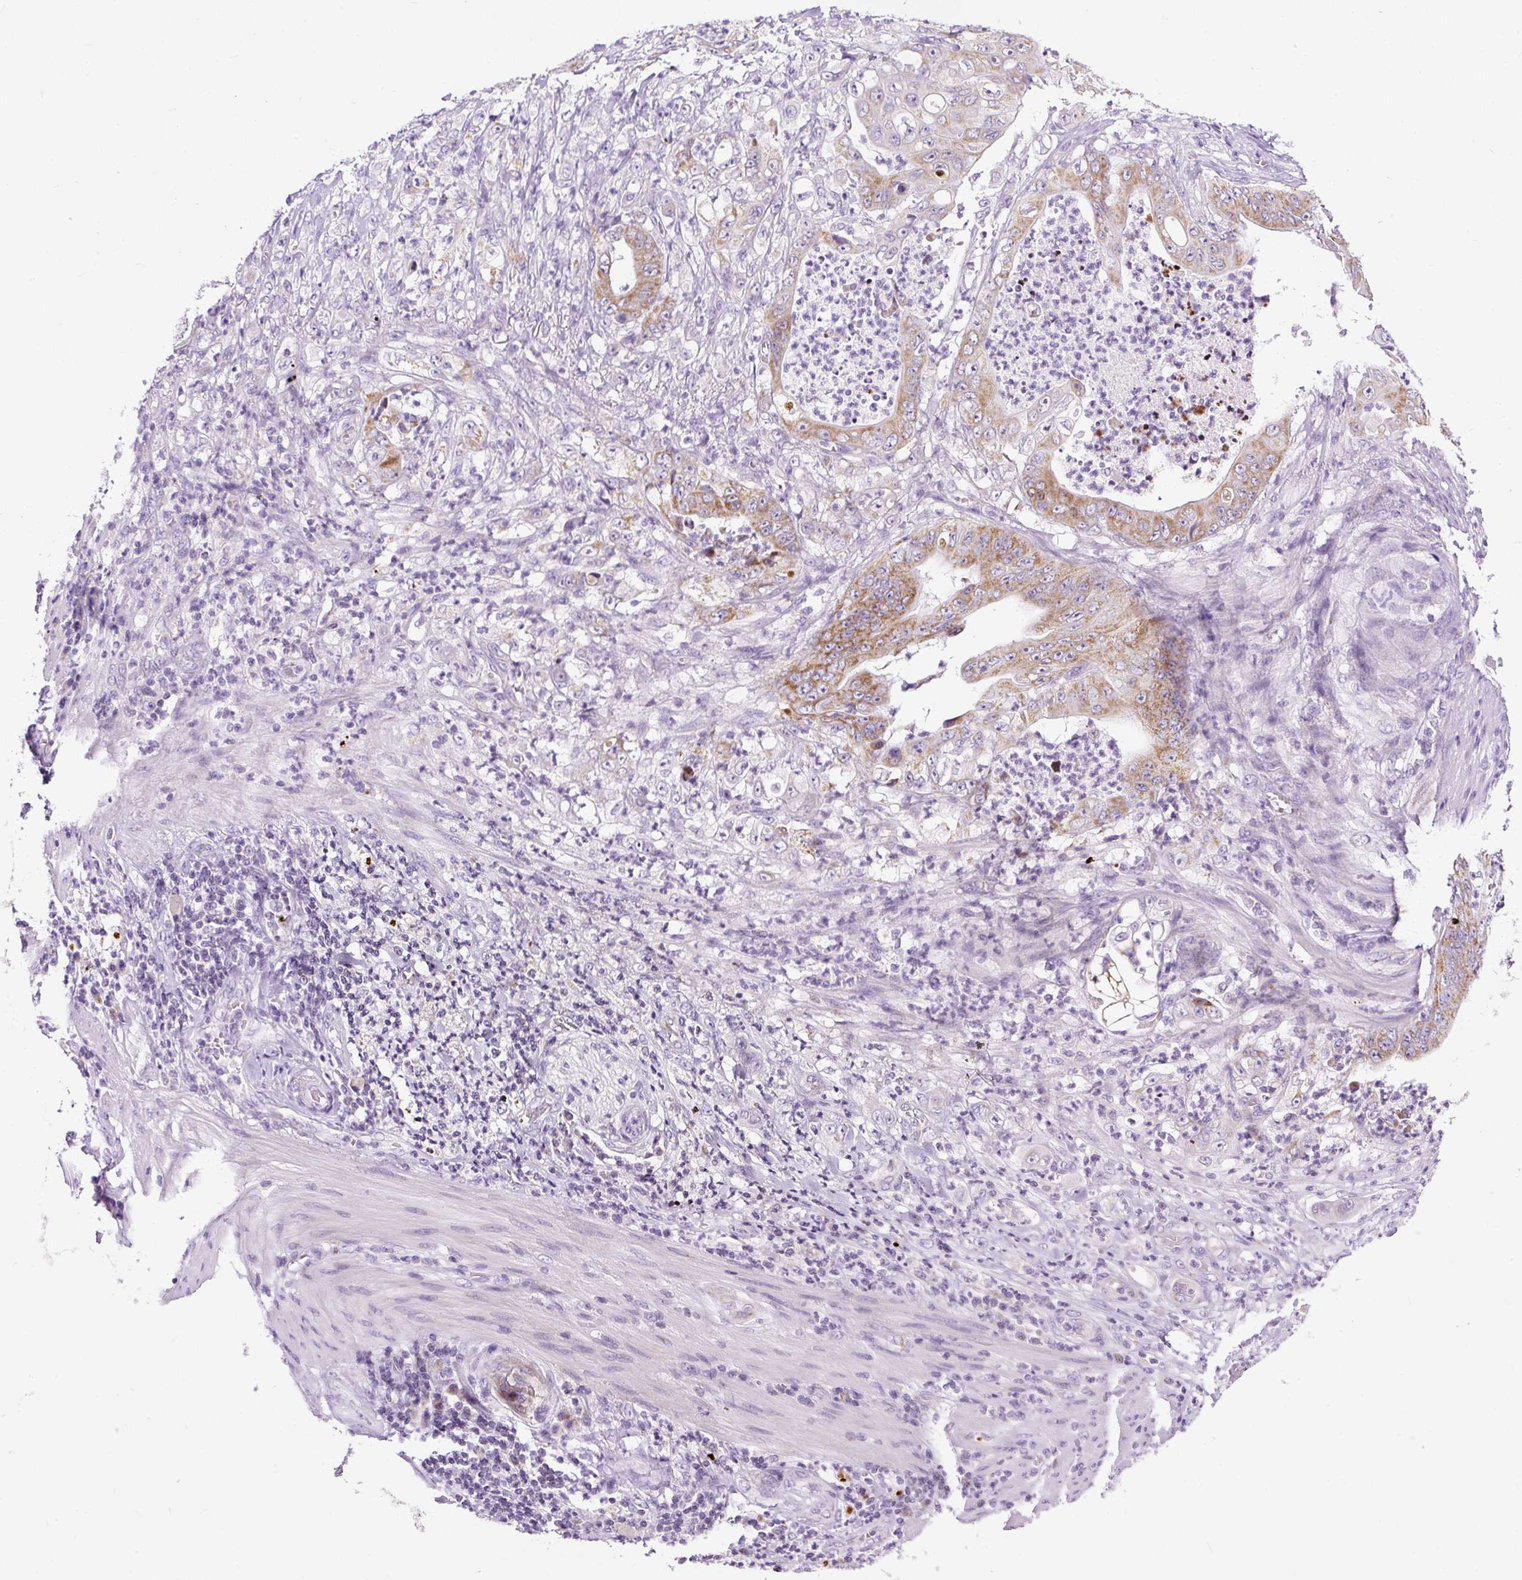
{"staining": {"intensity": "moderate", "quantity": ">75%", "location": "cytoplasmic/membranous"}, "tissue": "stomach cancer", "cell_type": "Tumor cells", "image_type": "cancer", "snomed": [{"axis": "morphology", "description": "Adenocarcinoma, NOS"}, {"axis": "topography", "description": "Stomach"}], "caption": "This micrograph shows immunohistochemistry staining of stomach adenocarcinoma, with medium moderate cytoplasmic/membranous positivity in approximately >75% of tumor cells.", "gene": "FMC1", "patient": {"sex": "female", "age": 73}}